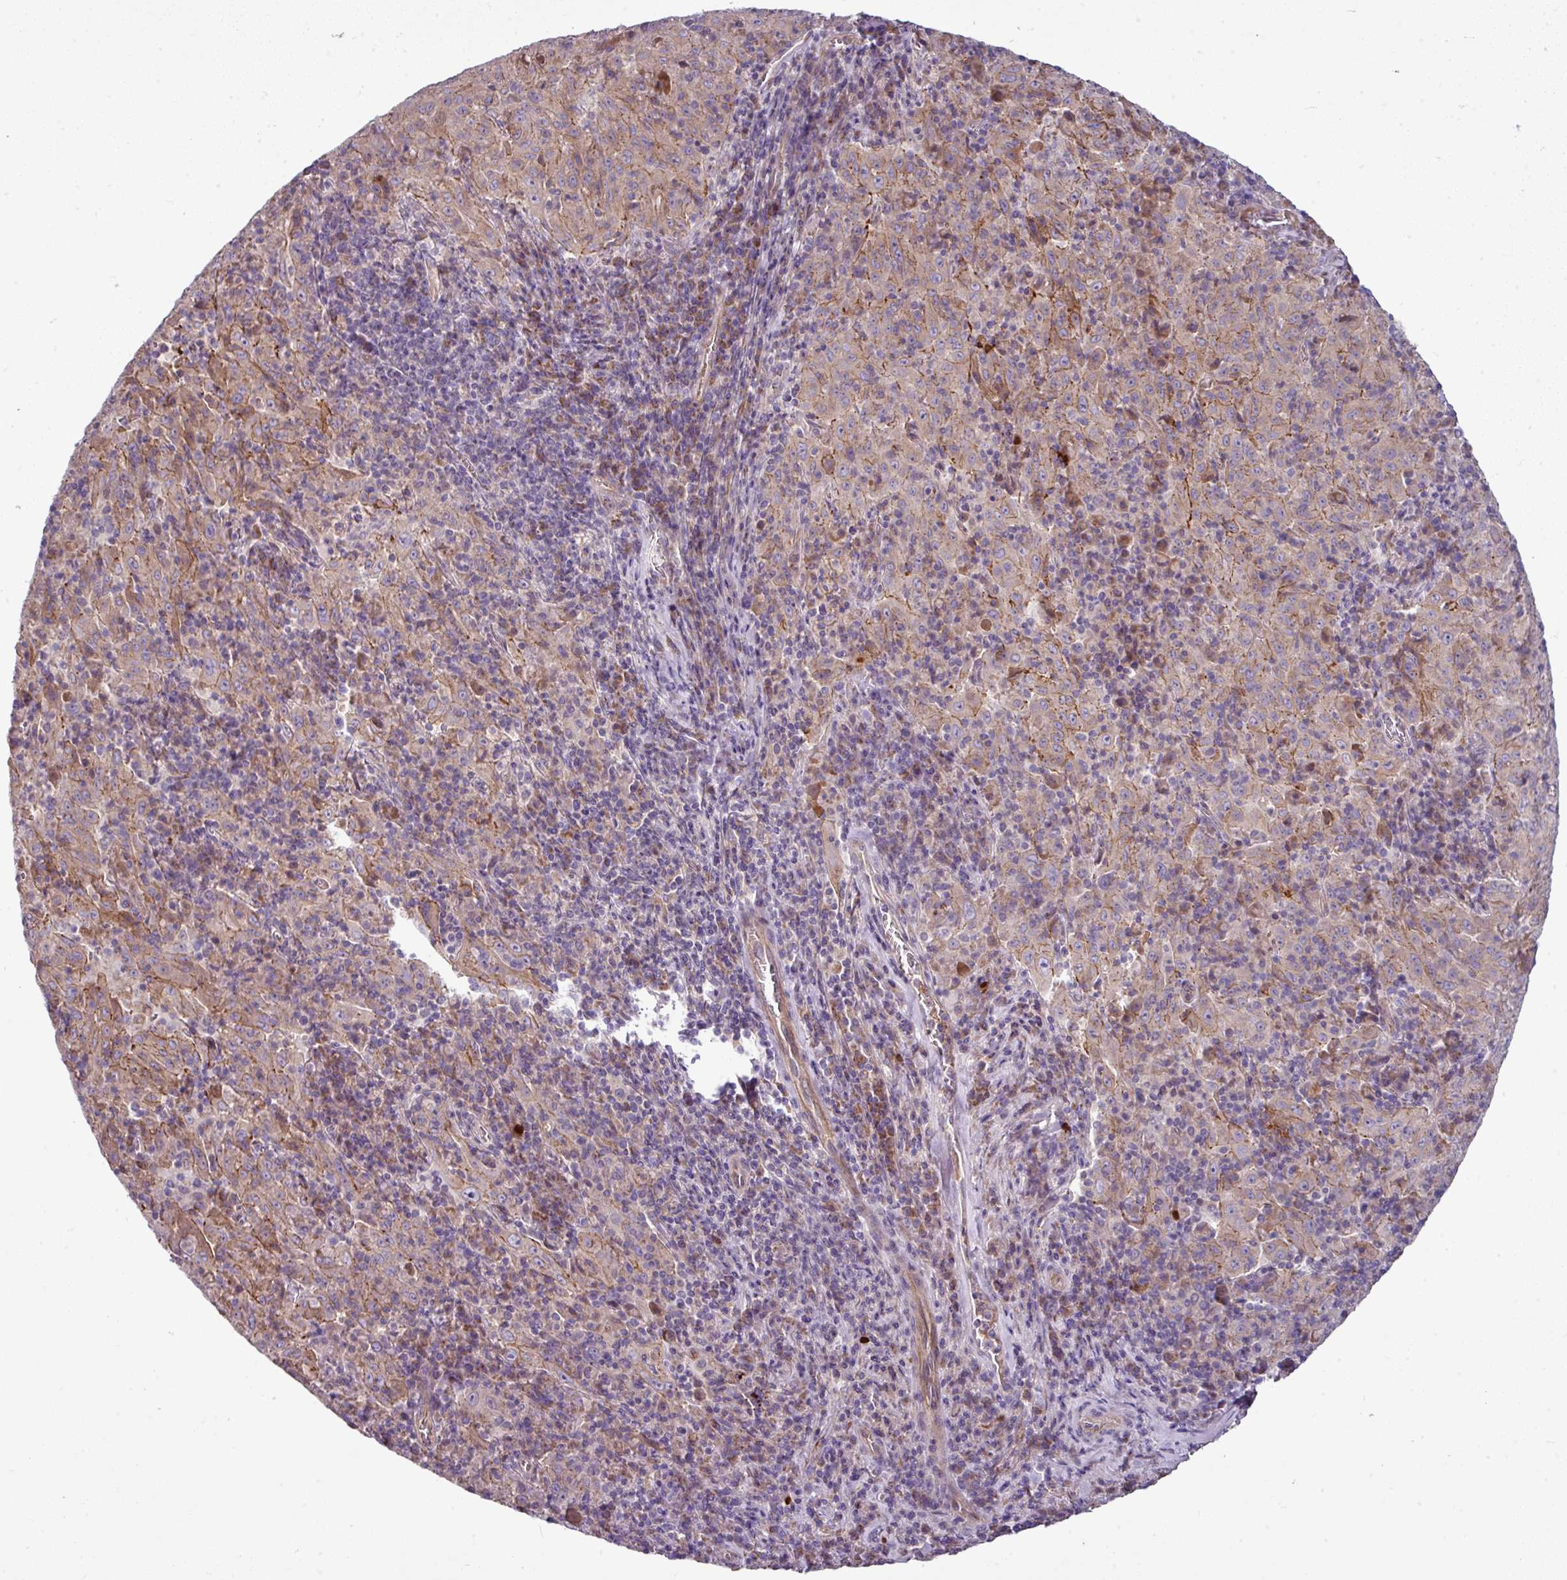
{"staining": {"intensity": "moderate", "quantity": "25%-75%", "location": "cytoplasmic/membranous"}, "tissue": "pancreatic cancer", "cell_type": "Tumor cells", "image_type": "cancer", "snomed": [{"axis": "morphology", "description": "Adenocarcinoma, NOS"}, {"axis": "topography", "description": "Pancreas"}], "caption": "This micrograph exhibits adenocarcinoma (pancreatic) stained with IHC to label a protein in brown. The cytoplasmic/membranous of tumor cells show moderate positivity for the protein. Nuclei are counter-stained blue.", "gene": "GAN", "patient": {"sex": "male", "age": 63}}